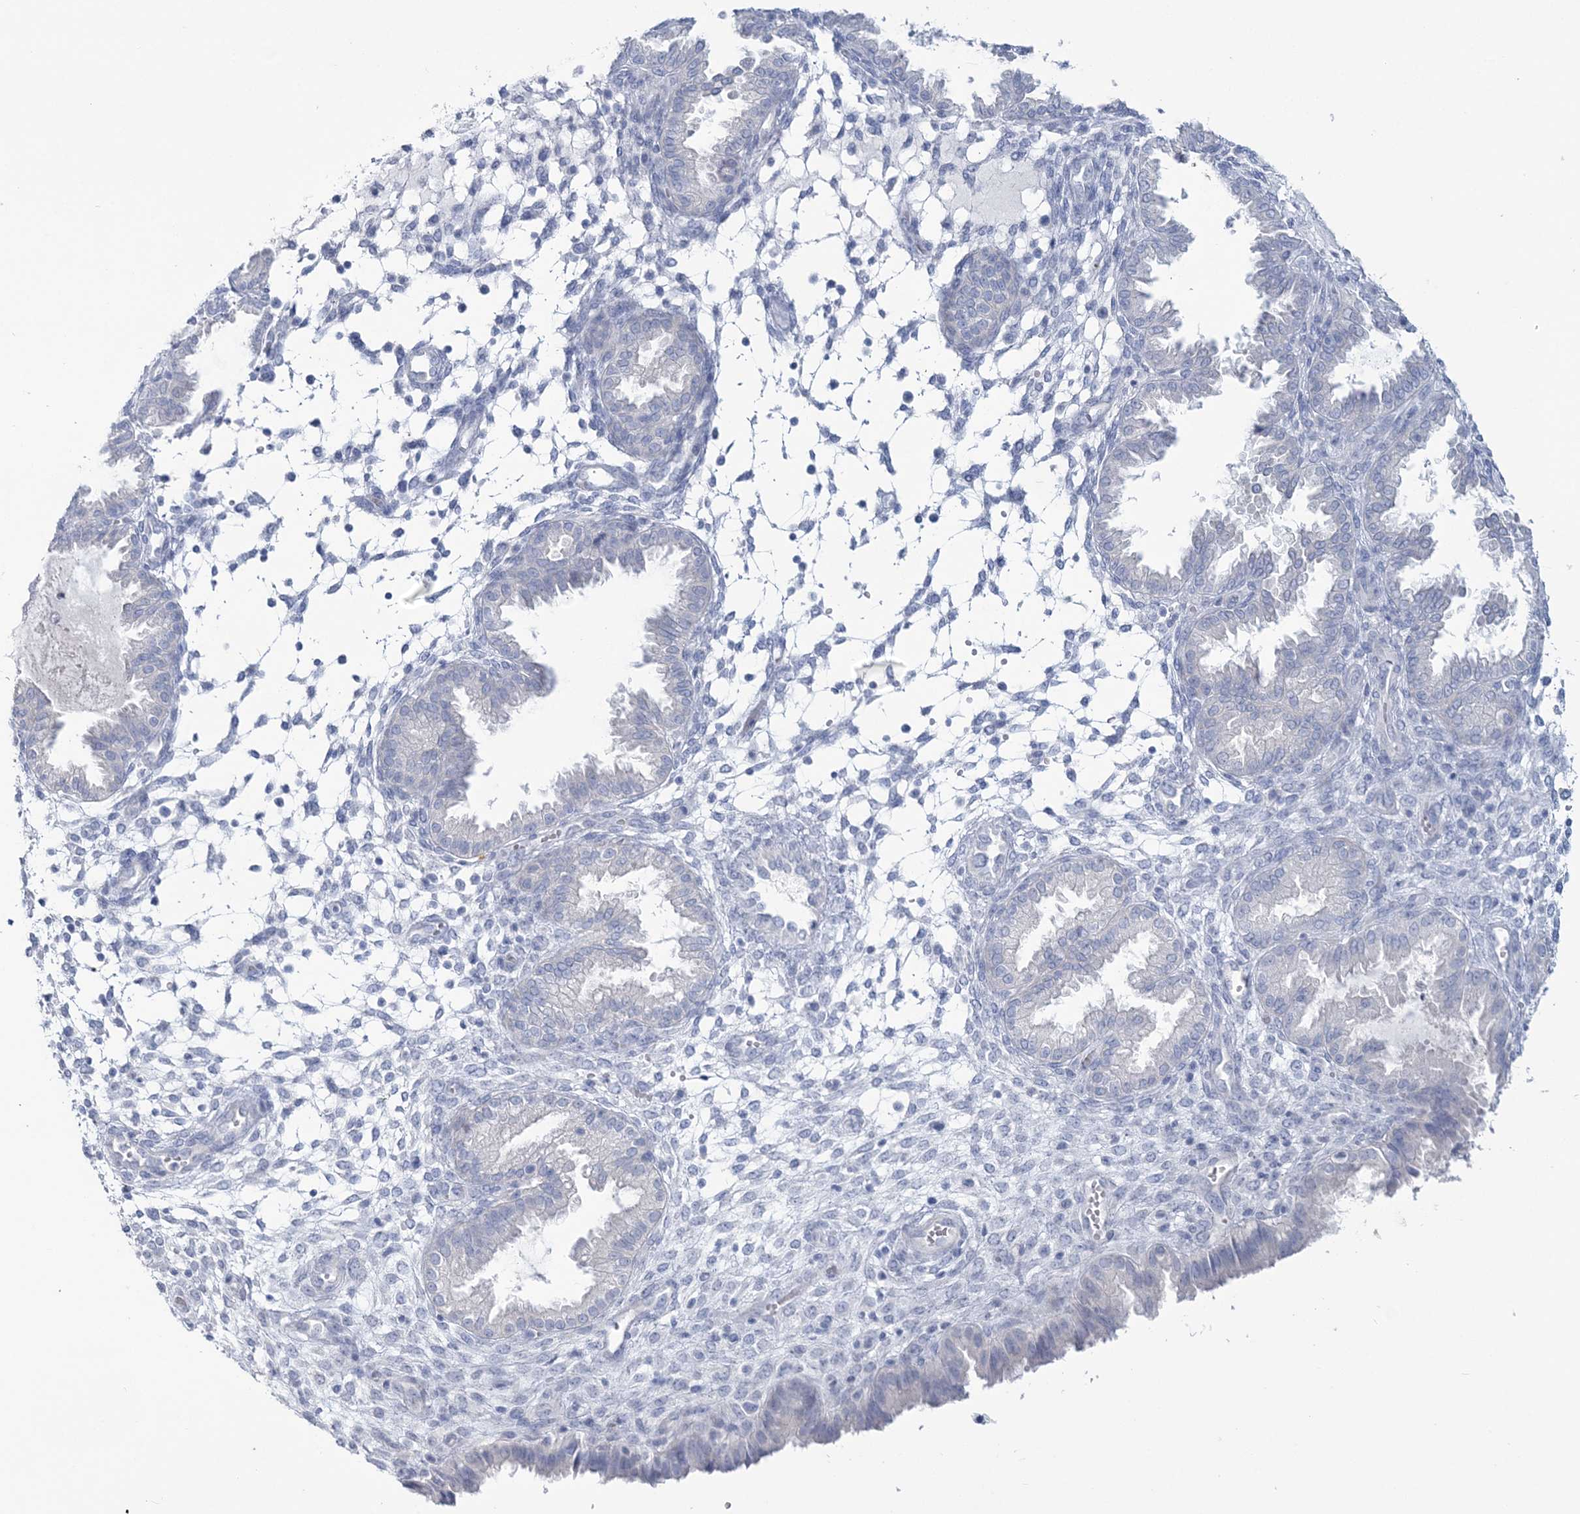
{"staining": {"intensity": "negative", "quantity": "none", "location": "none"}, "tissue": "endometrium", "cell_type": "Cells in endometrial stroma", "image_type": "normal", "snomed": [{"axis": "morphology", "description": "Normal tissue, NOS"}, {"axis": "topography", "description": "Endometrium"}], "caption": "Immunohistochemical staining of unremarkable human endometrium displays no significant positivity in cells in endometrial stroma.", "gene": "CYP3A4", "patient": {"sex": "female", "age": 33}}